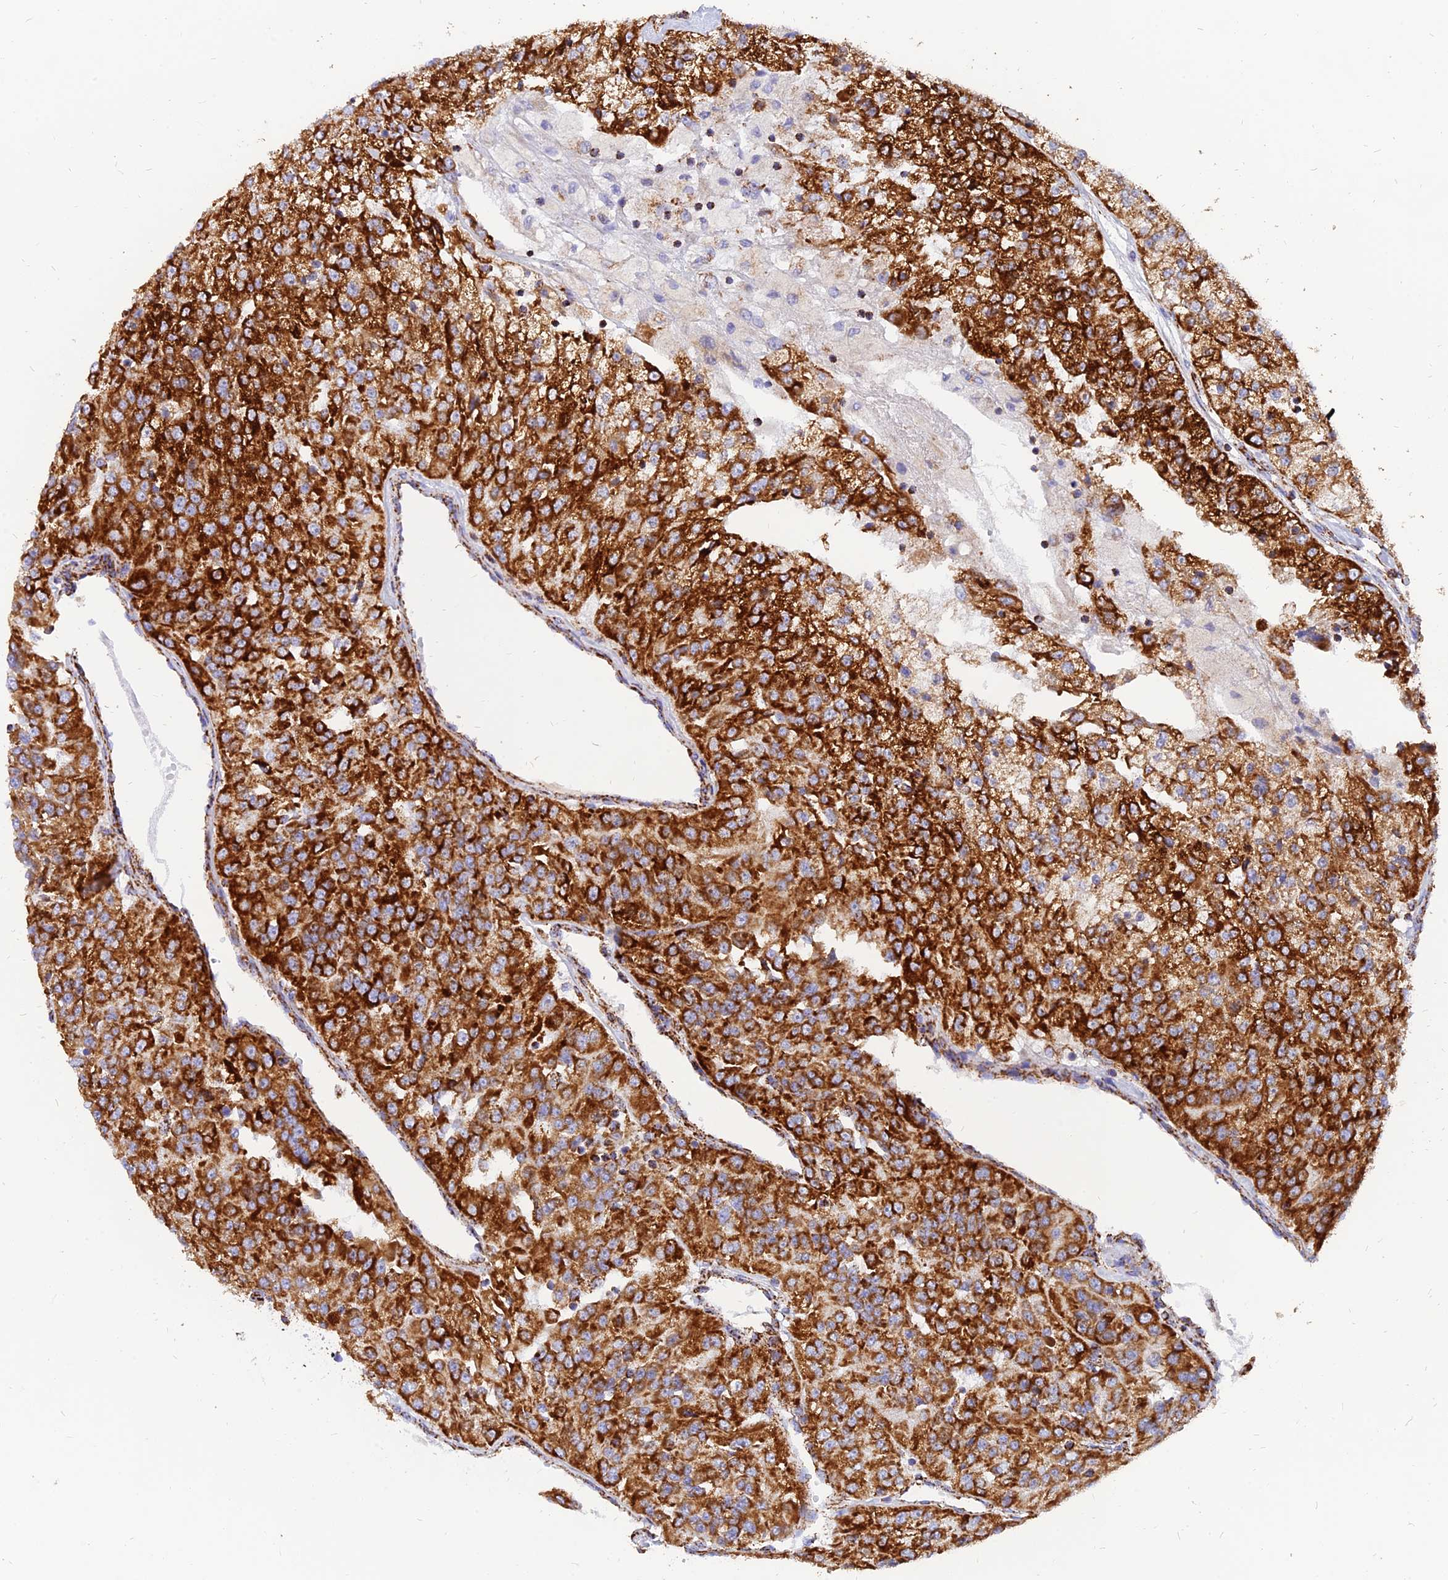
{"staining": {"intensity": "strong", "quantity": ">75%", "location": "cytoplasmic/membranous"}, "tissue": "renal cancer", "cell_type": "Tumor cells", "image_type": "cancer", "snomed": [{"axis": "morphology", "description": "Adenocarcinoma, NOS"}, {"axis": "topography", "description": "Kidney"}], "caption": "Strong cytoplasmic/membranous protein staining is appreciated in approximately >75% of tumor cells in renal cancer.", "gene": "NDUFB6", "patient": {"sex": "female", "age": 63}}